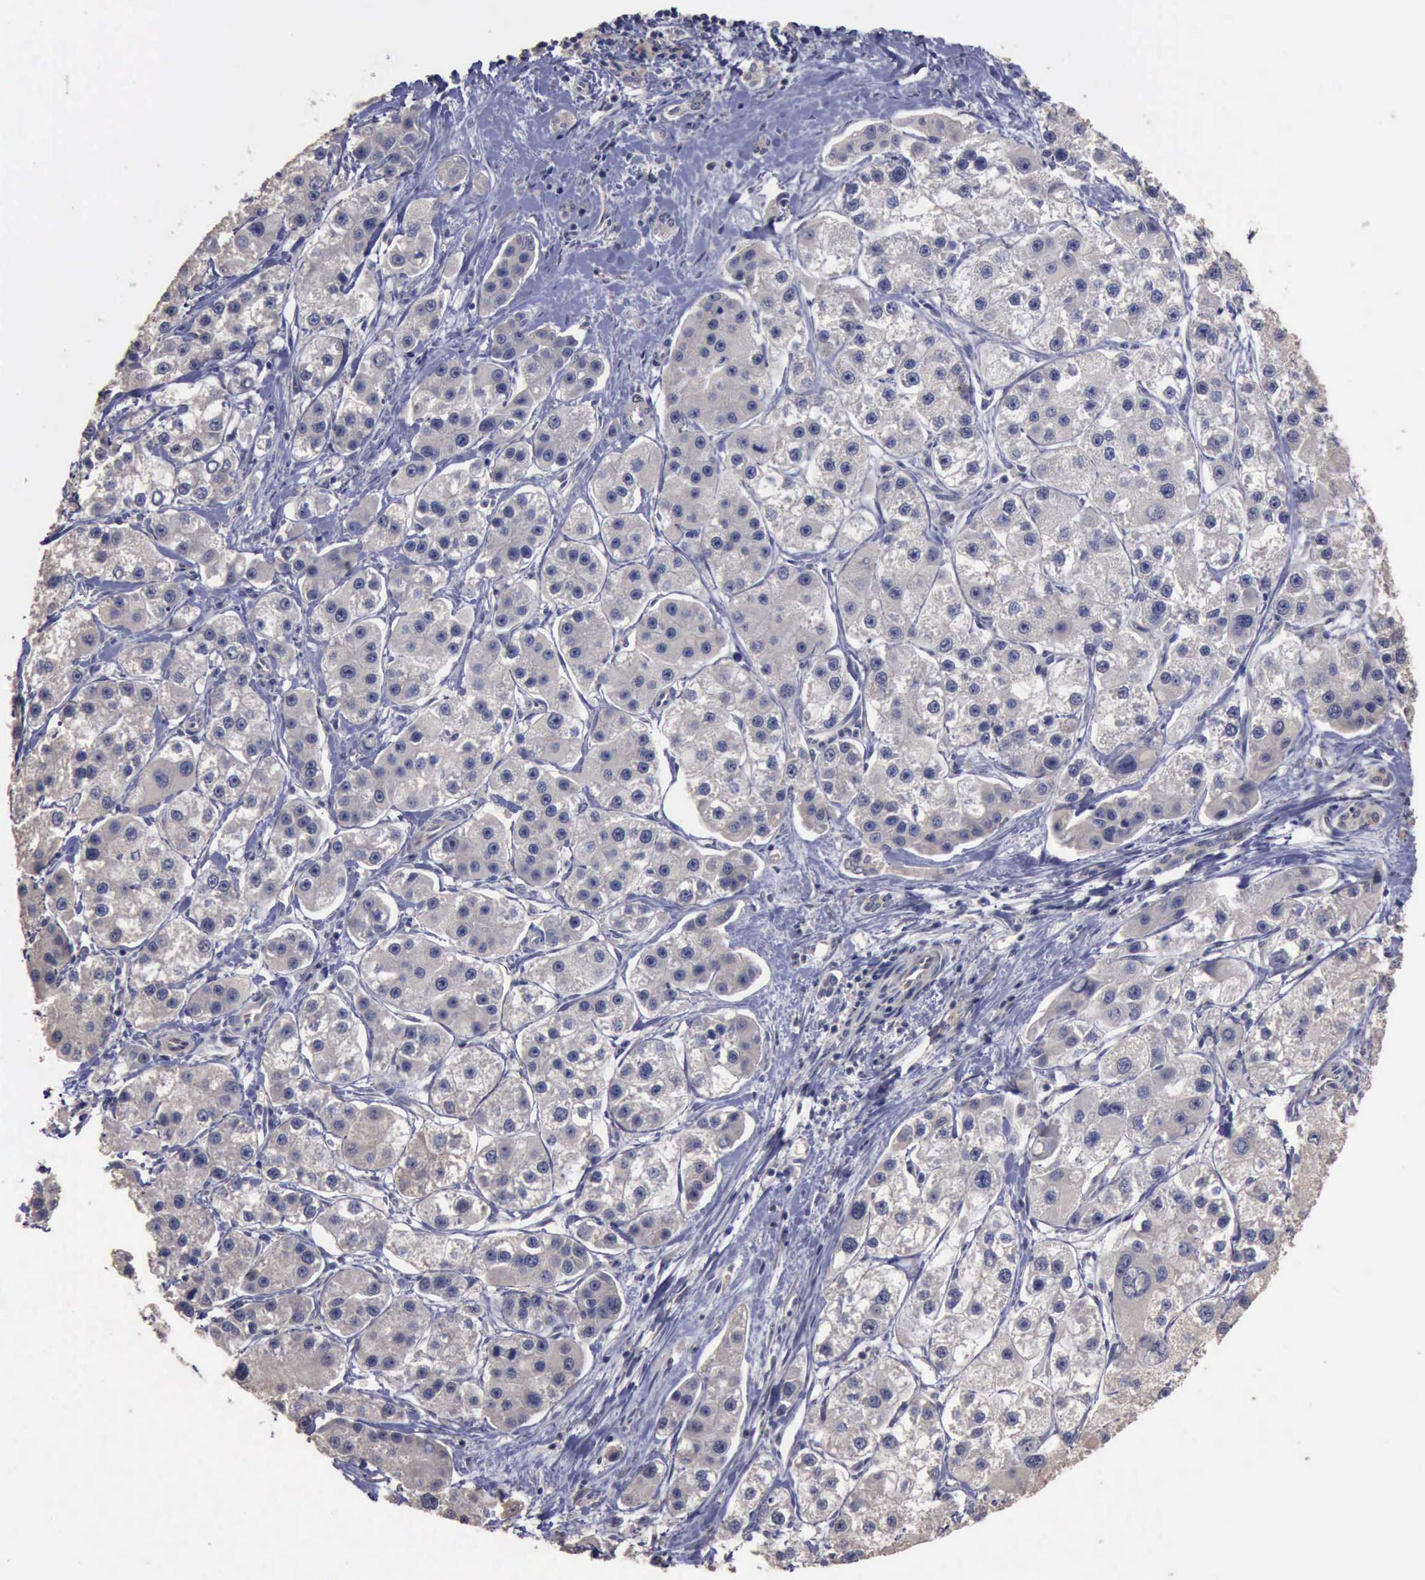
{"staining": {"intensity": "negative", "quantity": "none", "location": "none"}, "tissue": "liver cancer", "cell_type": "Tumor cells", "image_type": "cancer", "snomed": [{"axis": "morphology", "description": "Carcinoma, Hepatocellular, NOS"}, {"axis": "topography", "description": "Liver"}], "caption": "An immunohistochemistry (IHC) histopathology image of hepatocellular carcinoma (liver) is shown. There is no staining in tumor cells of hepatocellular carcinoma (liver). (DAB immunohistochemistry visualized using brightfield microscopy, high magnification).", "gene": "CRKL", "patient": {"sex": "female", "age": 85}}